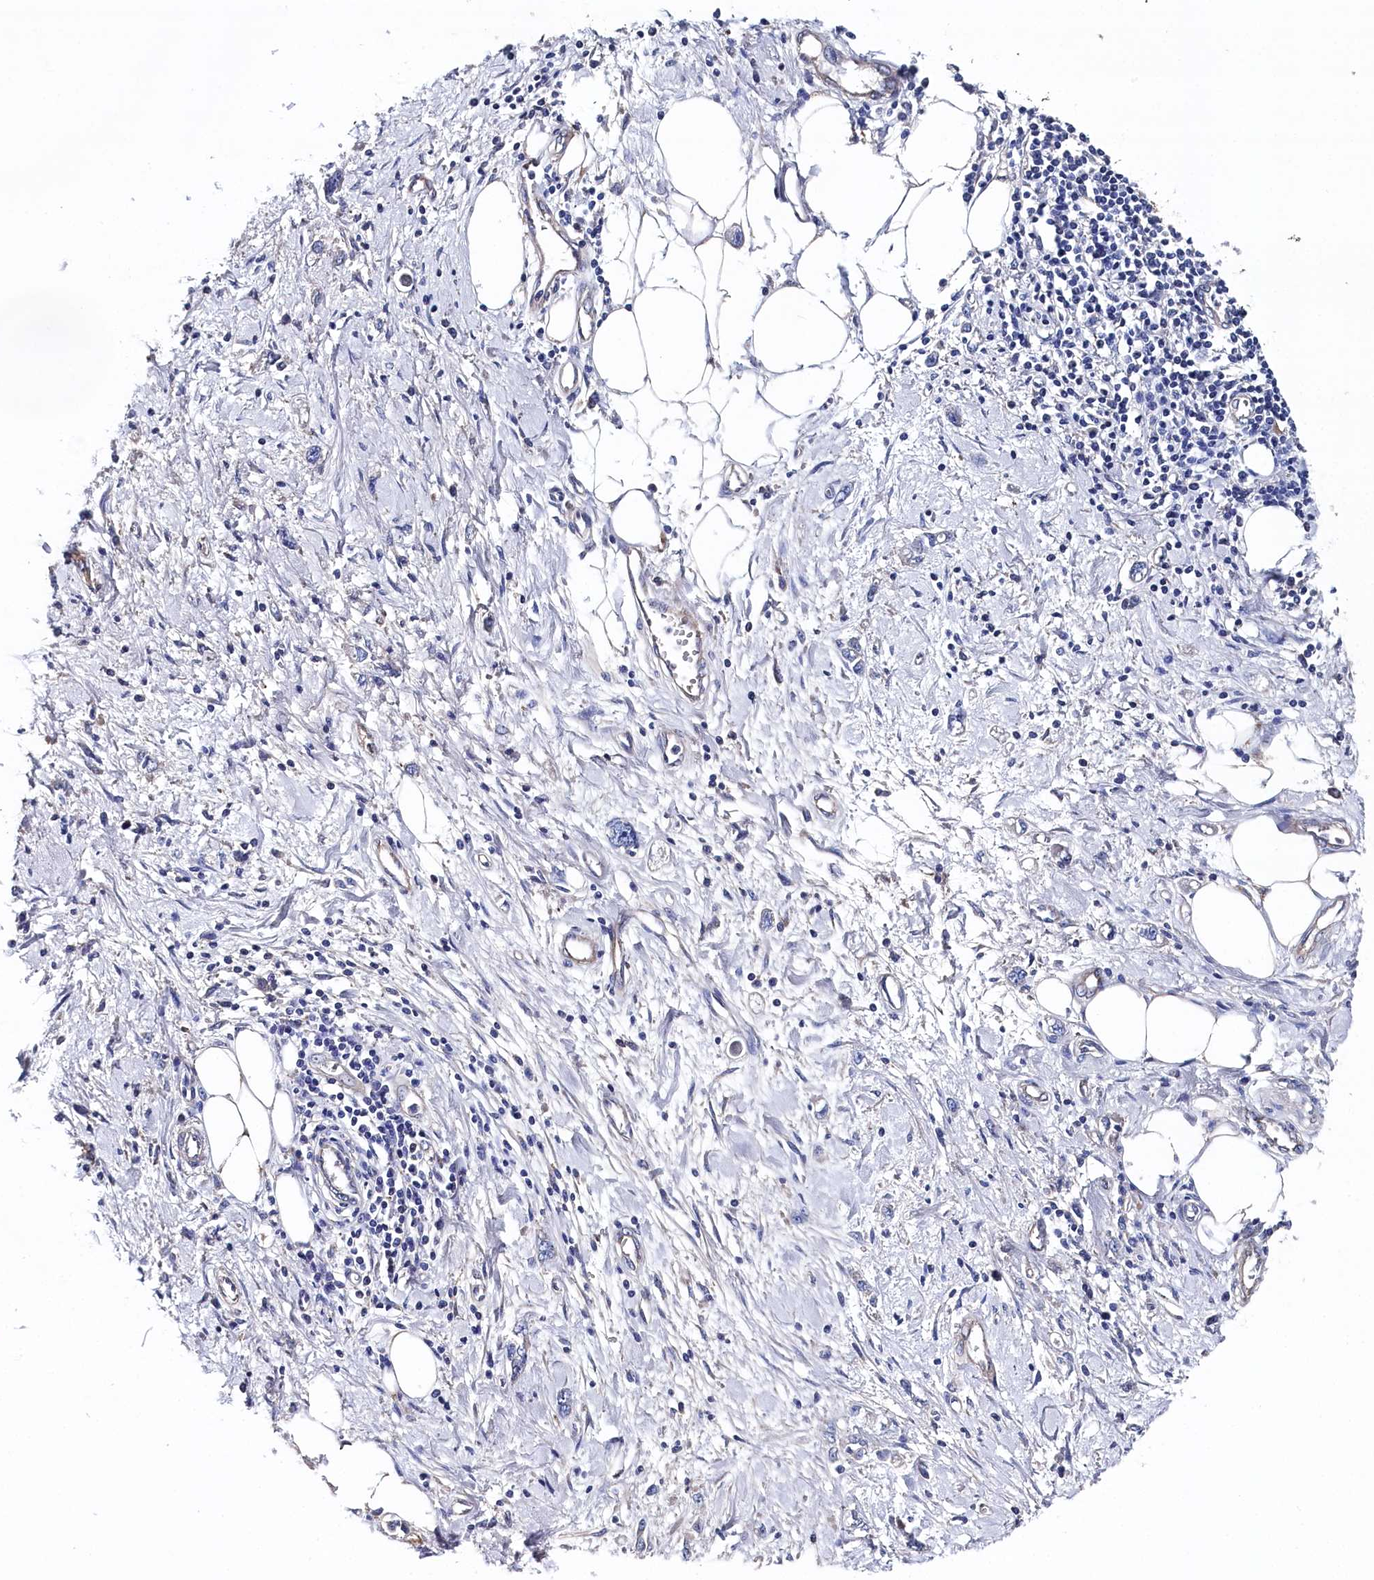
{"staining": {"intensity": "negative", "quantity": "none", "location": "none"}, "tissue": "stomach cancer", "cell_type": "Tumor cells", "image_type": "cancer", "snomed": [{"axis": "morphology", "description": "Adenocarcinoma, NOS"}, {"axis": "topography", "description": "Stomach"}], "caption": "Immunohistochemical staining of adenocarcinoma (stomach) reveals no significant staining in tumor cells.", "gene": "BHMT", "patient": {"sex": "female", "age": 76}}